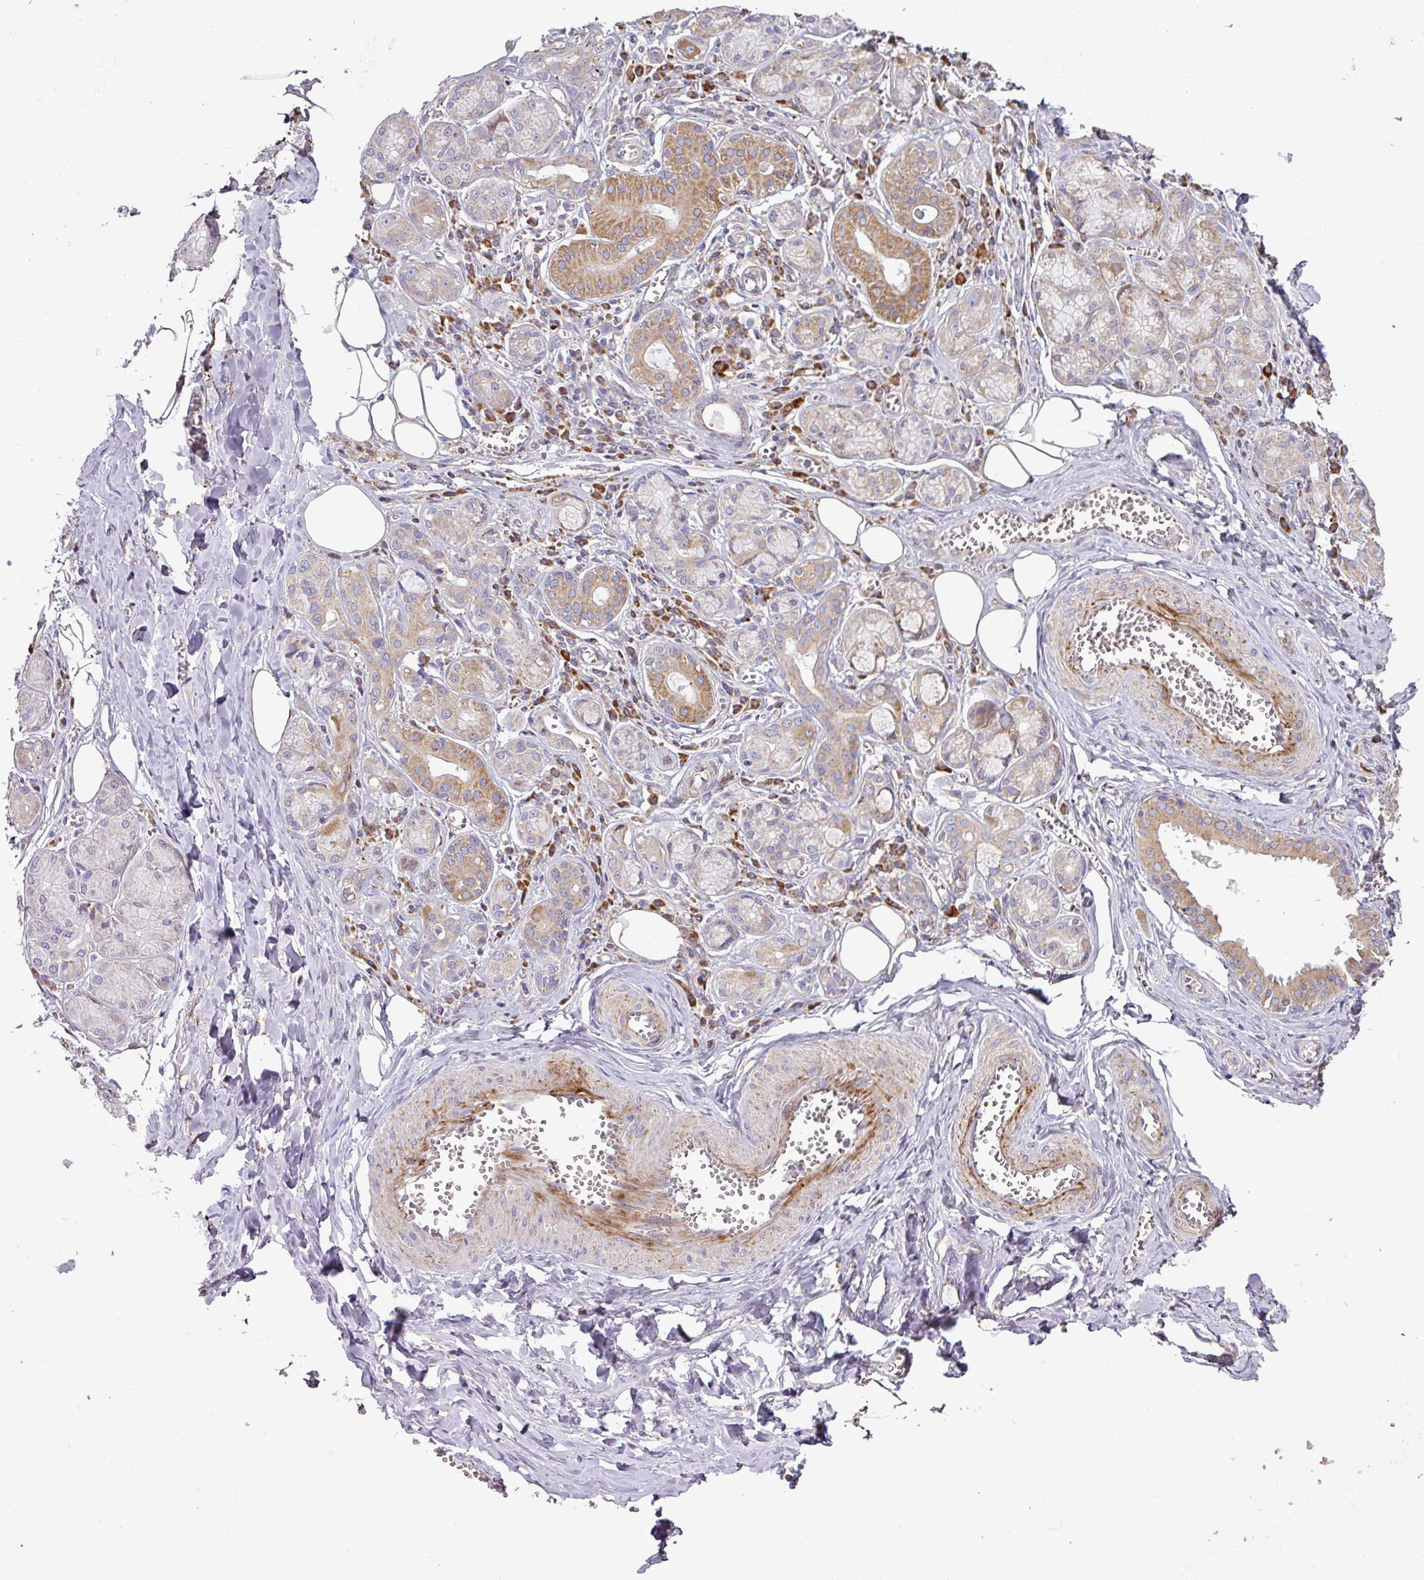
{"staining": {"intensity": "moderate", "quantity": "25%-75%", "location": "cytoplasmic/membranous"}, "tissue": "salivary gland", "cell_type": "Glandular cells", "image_type": "normal", "snomed": [{"axis": "morphology", "description": "Normal tissue, NOS"}, {"axis": "topography", "description": "Salivary gland"}], "caption": "The immunohistochemical stain shows moderate cytoplasmic/membranous expression in glandular cells of normal salivary gland.", "gene": "ENSG00000260170", "patient": {"sex": "male", "age": 74}}